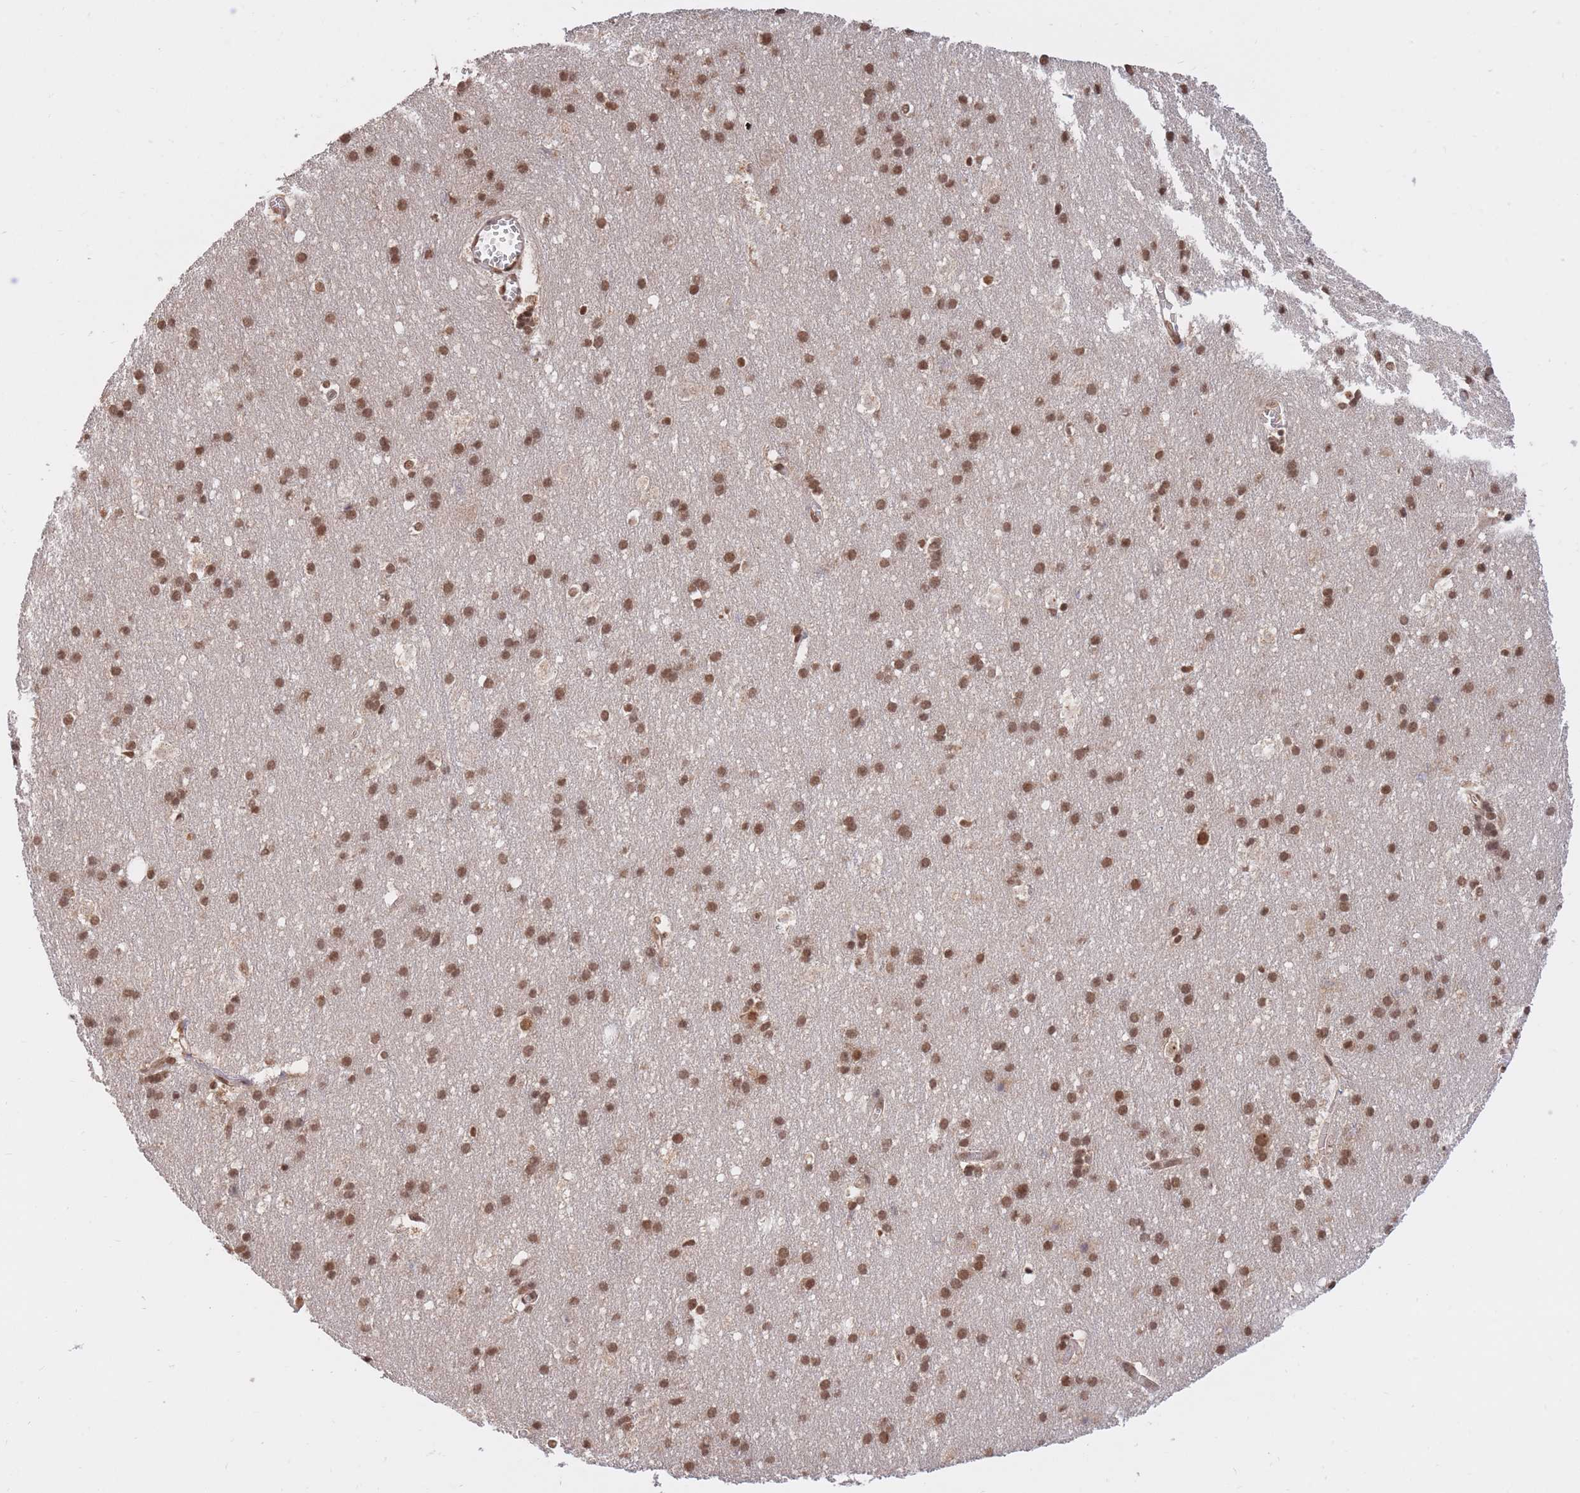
{"staining": {"intensity": "moderate", "quantity": ">75%", "location": "cytoplasmic/membranous,nuclear"}, "tissue": "cerebral cortex", "cell_type": "Endothelial cells", "image_type": "normal", "snomed": [{"axis": "morphology", "description": "Normal tissue, NOS"}, {"axis": "topography", "description": "Cerebral cortex"}], "caption": "Endothelial cells display medium levels of moderate cytoplasmic/membranous,nuclear expression in about >75% of cells in unremarkable cerebral cortex.", "gene": "SRA1", "patient": {"sex": "male", "age": 54}}